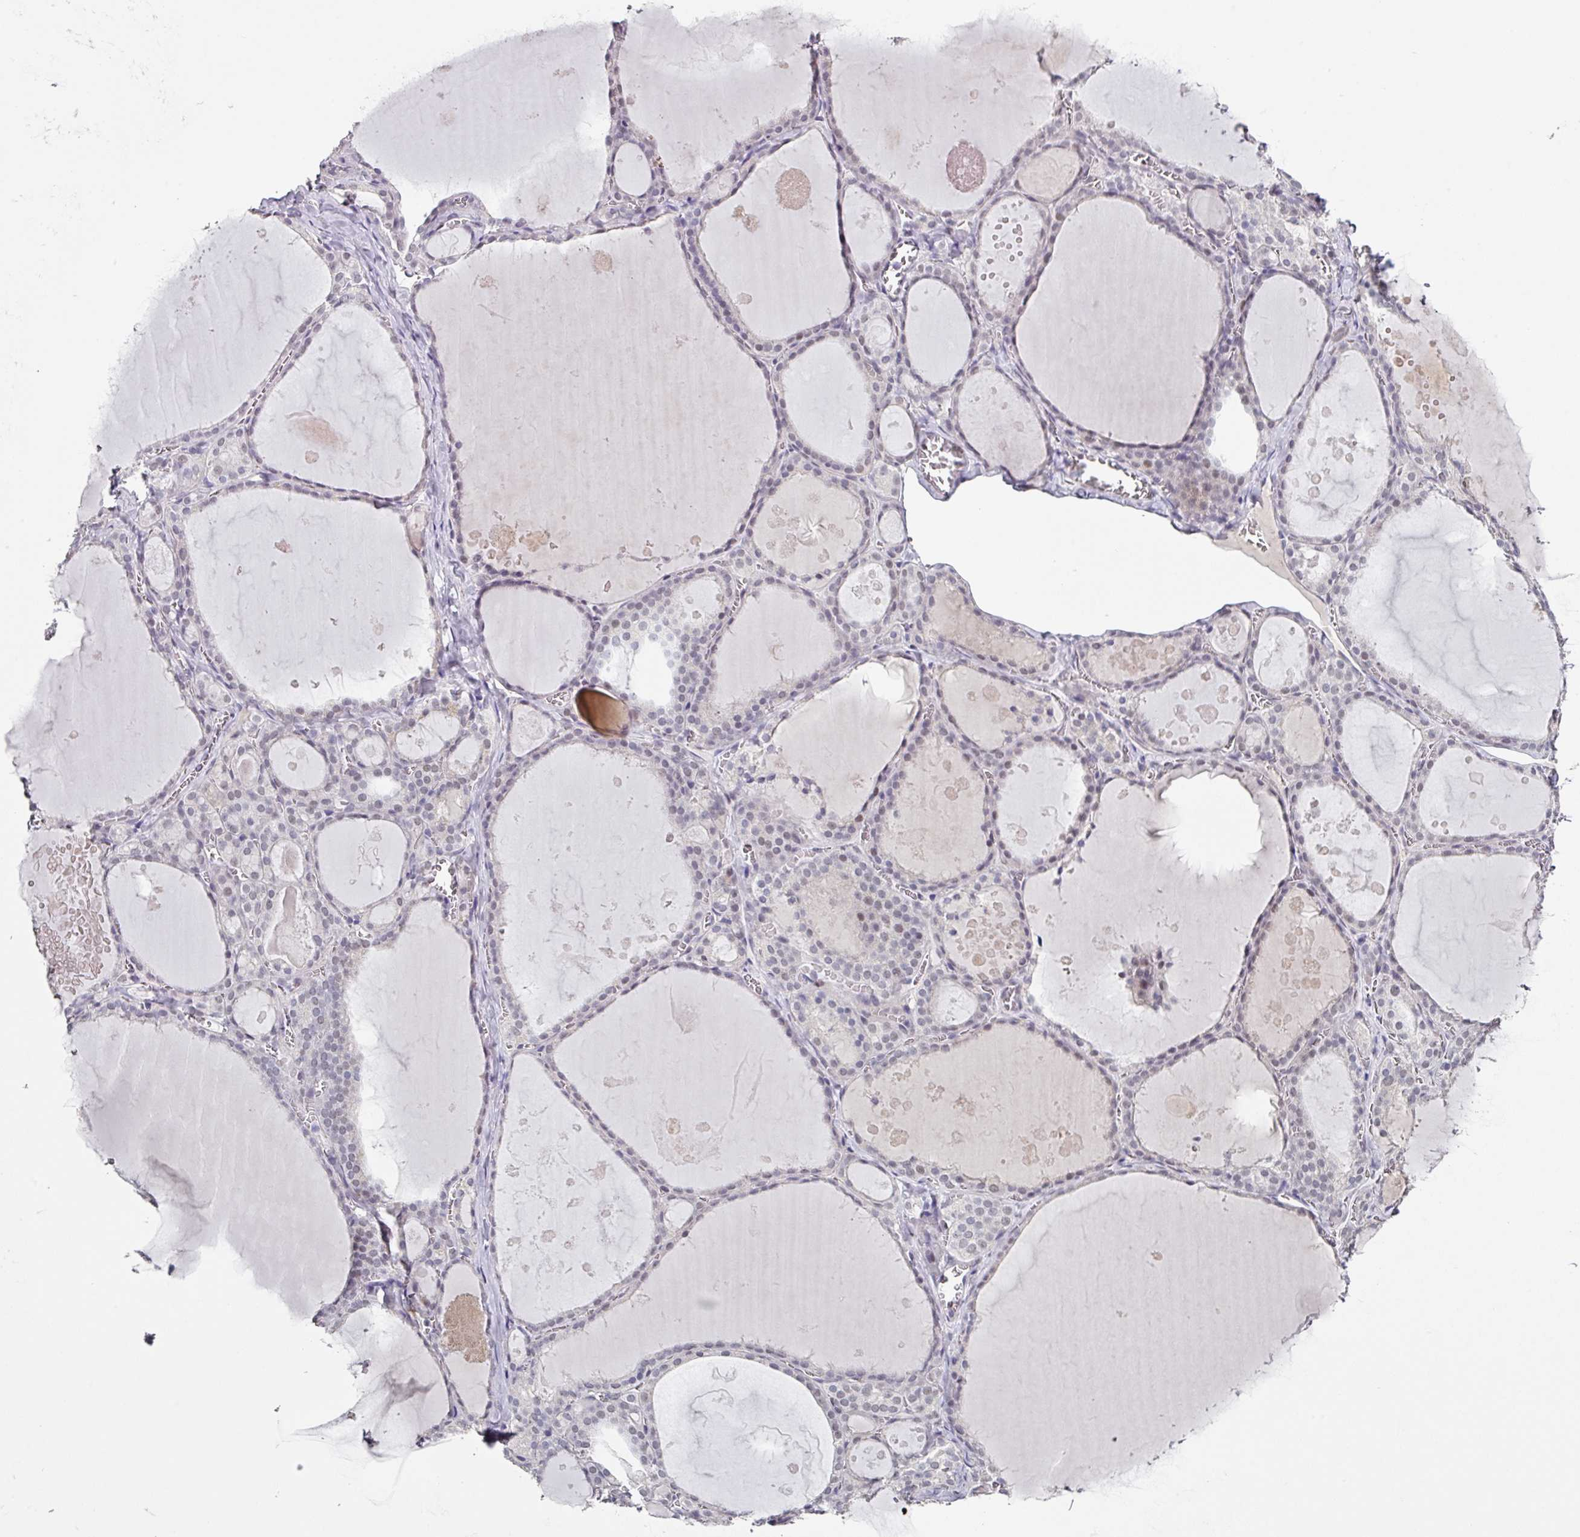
{"staining": {"intensity": "weak", "quantity": "25%-75%", "location": "nuclear"}, "tissue": "thyroid gland", "cell_type": "Glandular cells", "image_type": "normal", "snomed": [{"axis": "morphology", "description": "Normal tissue, NOS"}, {"axis": "topography", "description": "Thyroid gland"}], "caption": "This is a micrograph of immunohistochemistry staining of unremarkable thyroid gland, which shows weak positivity in the nuclear of glandular cells.", "gene": "ELK1", "patient": {"sex": "male", "age": 56}}